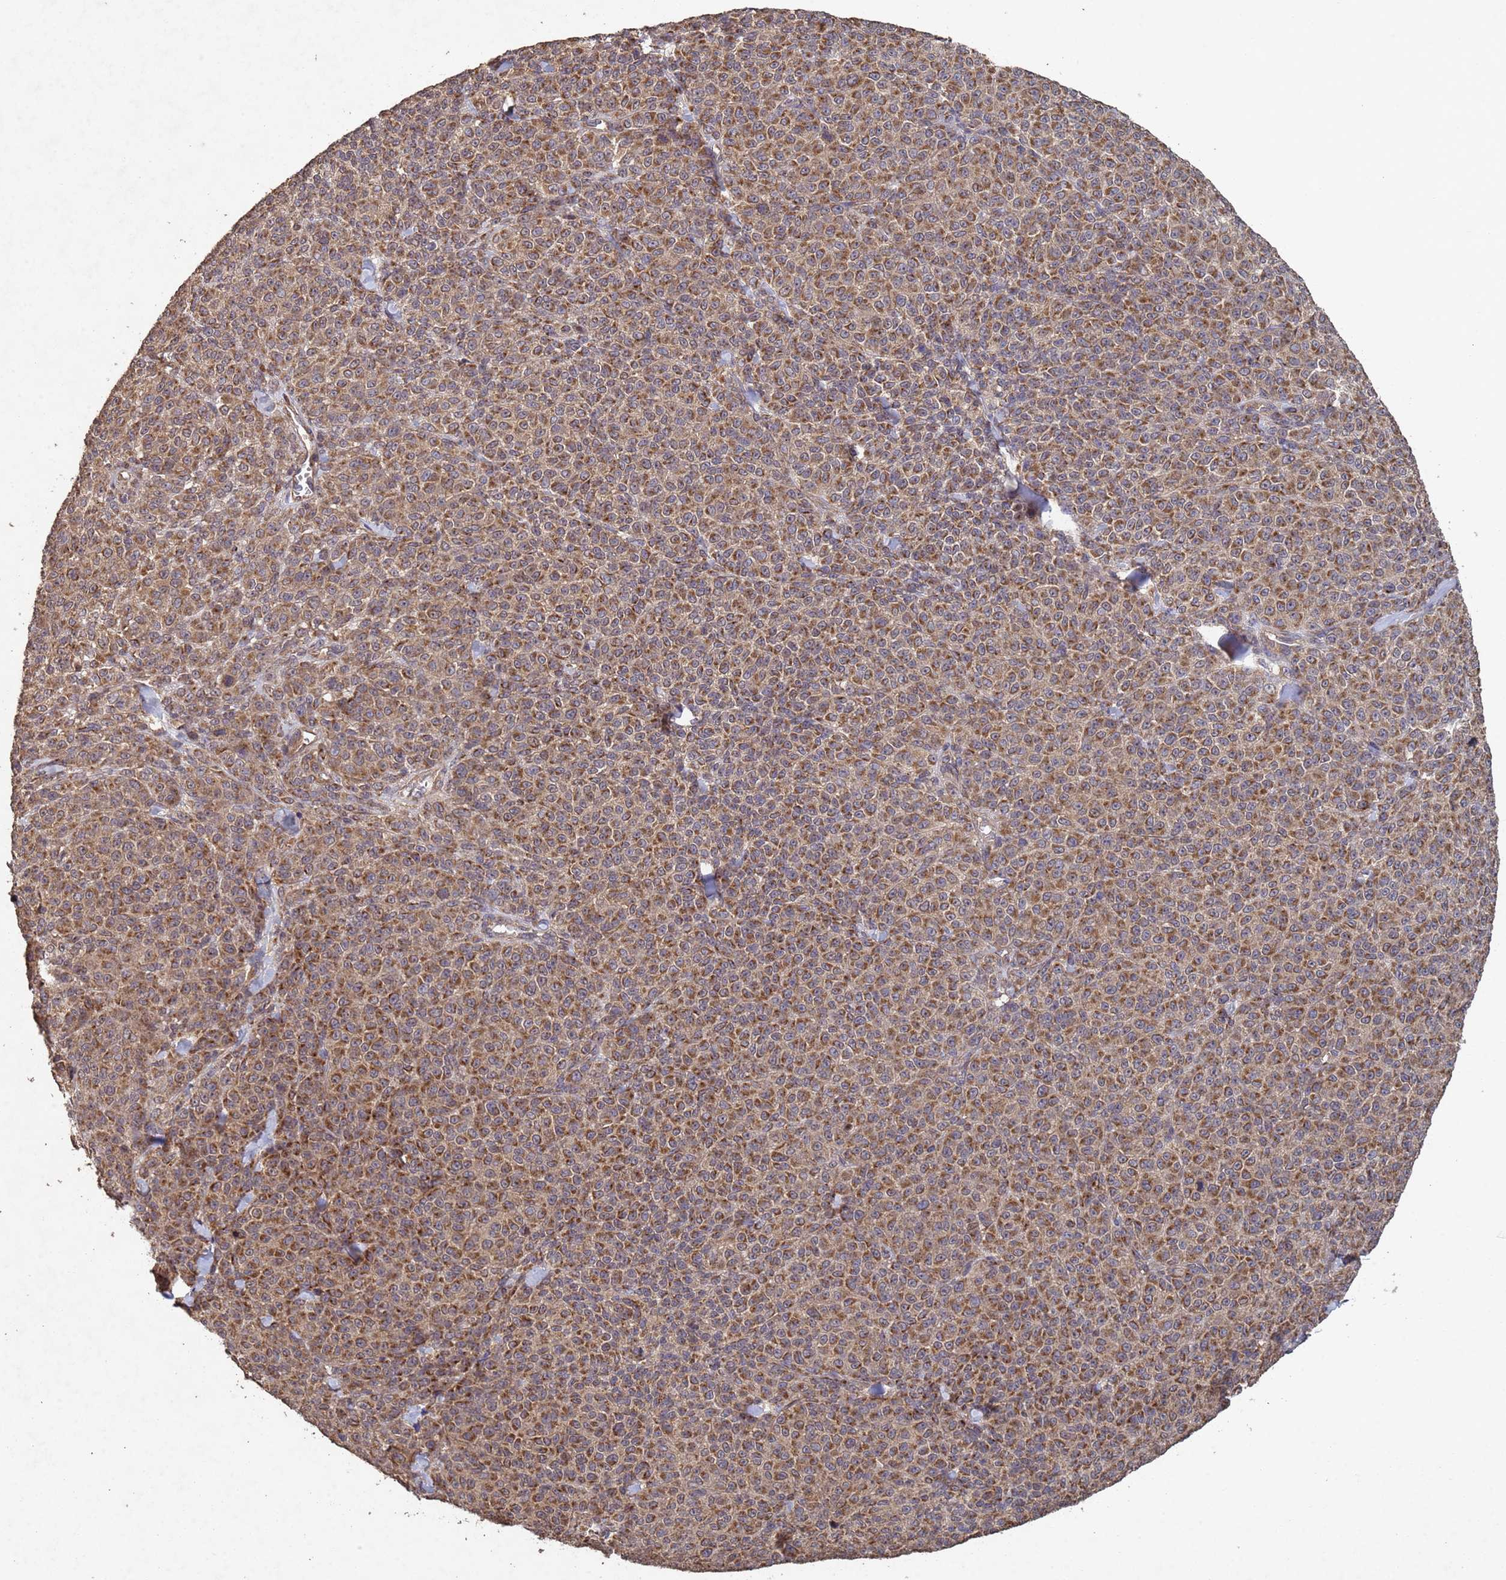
{"staining": {"intensity": "moderate", "quantity": ">75%", "location": "cytoplasmic/membranous"}, "tissue": "melanoma", "cell_type": "Tumor cells", "image_type": "cancer", "snomed": [{"axis": "morphology", "description": "Normal tissue, NOS"}, {"axis": "morphology", "description": "Malignant melanoma, NOS"}, {"axis": "topography", "description": "Skin"}], "caption": "Brown immunohistochemical staining in human malignant melanoma reveals moderate cytoplasmic/membranous staining in about >75% of tumor cells.", "gene": "FASTKD1", "patient": {"sex": "female", "age": 34}}